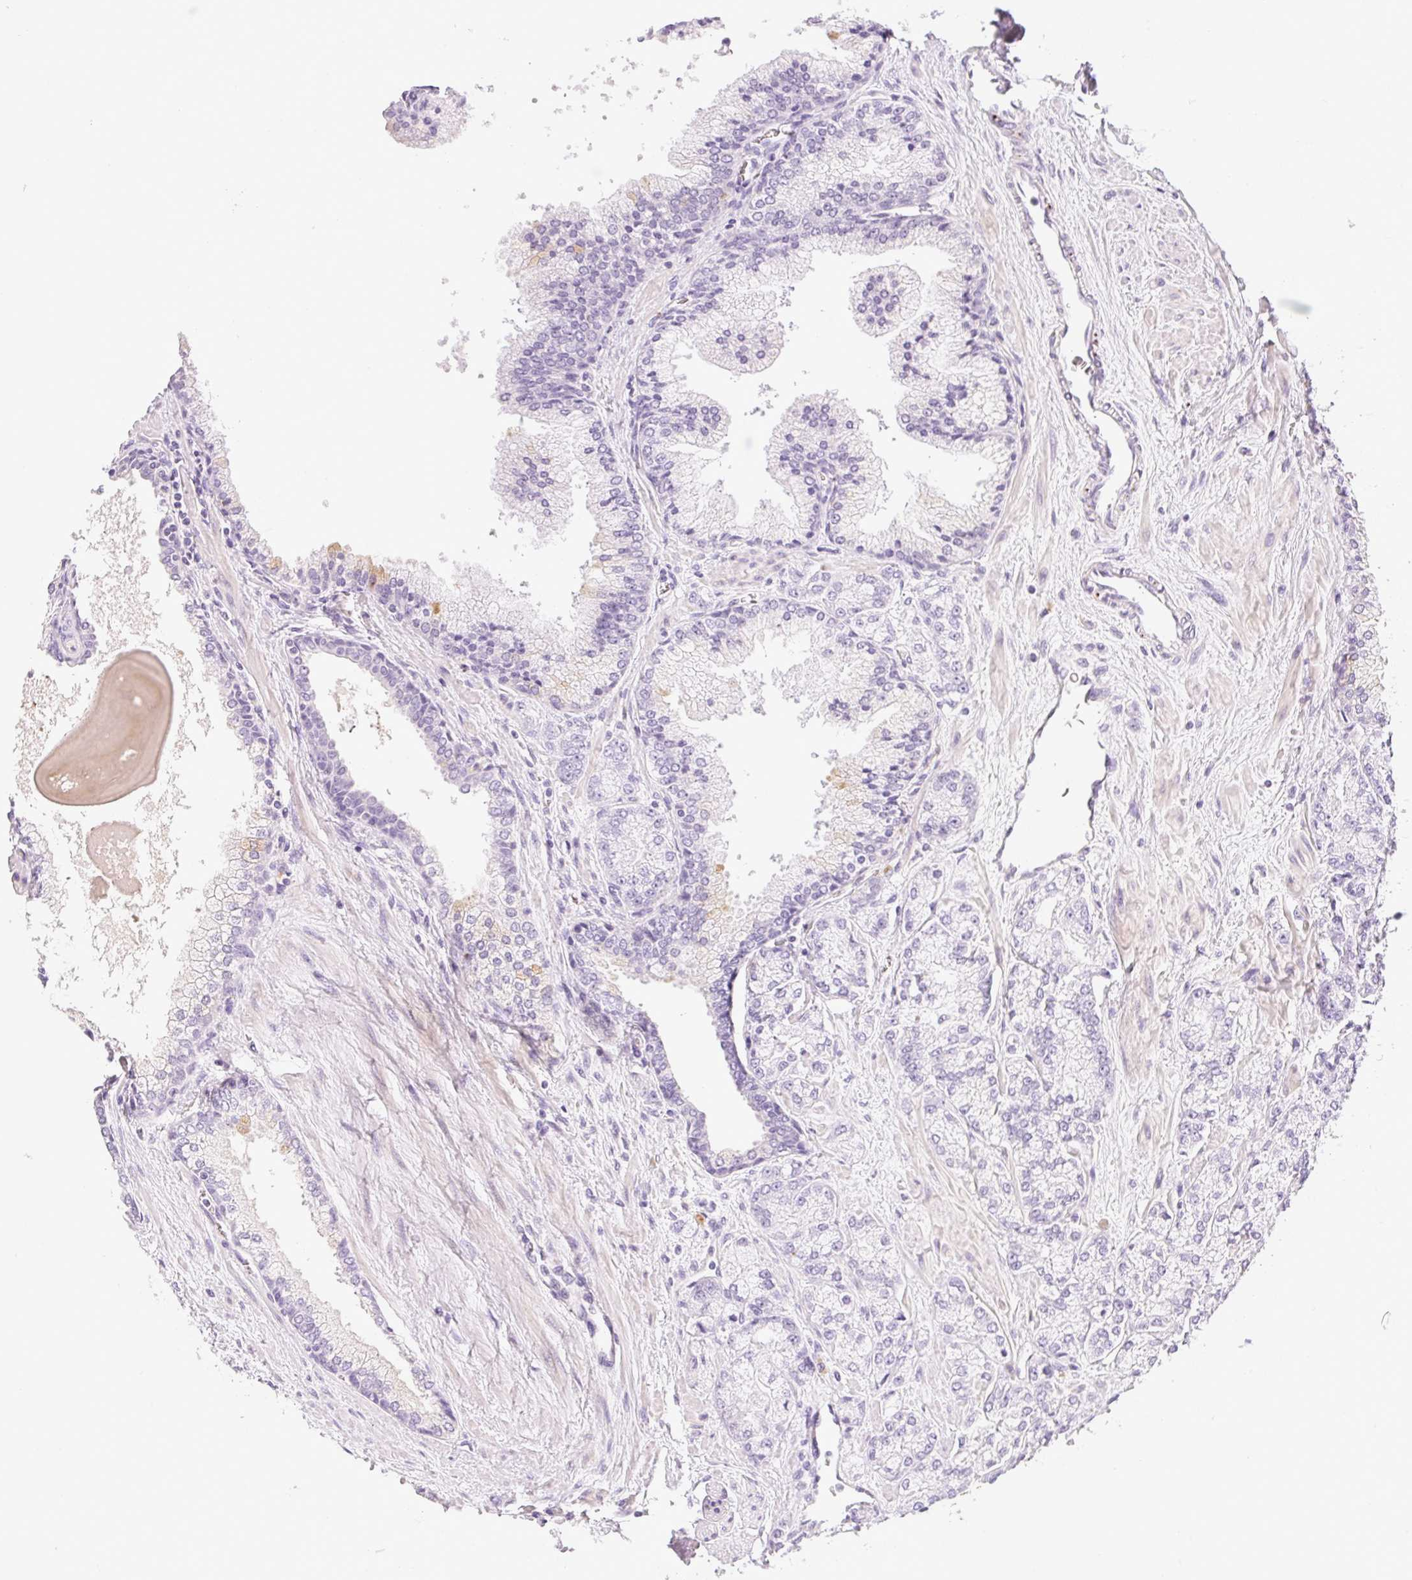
{"staining": {"intensity": "negative", "quantity": "none", "location": "none"}, "tissue": "prostate cancer", "cell_type": "Tumor cells", "image_type": "cancer", "snomed": [{"axis": "morphology", "description": "Adenocarcinoma, High grade"}, {"axis": "topography", "description": "Prostate"}], "caption": "High power microscopy image of an immunohistochemistry (IHC) micrograph of prostate cancer, revealing no significant staining in tumor cells.", "gene": "MIA2", "patient": {"sex": "male", "age": 68}}